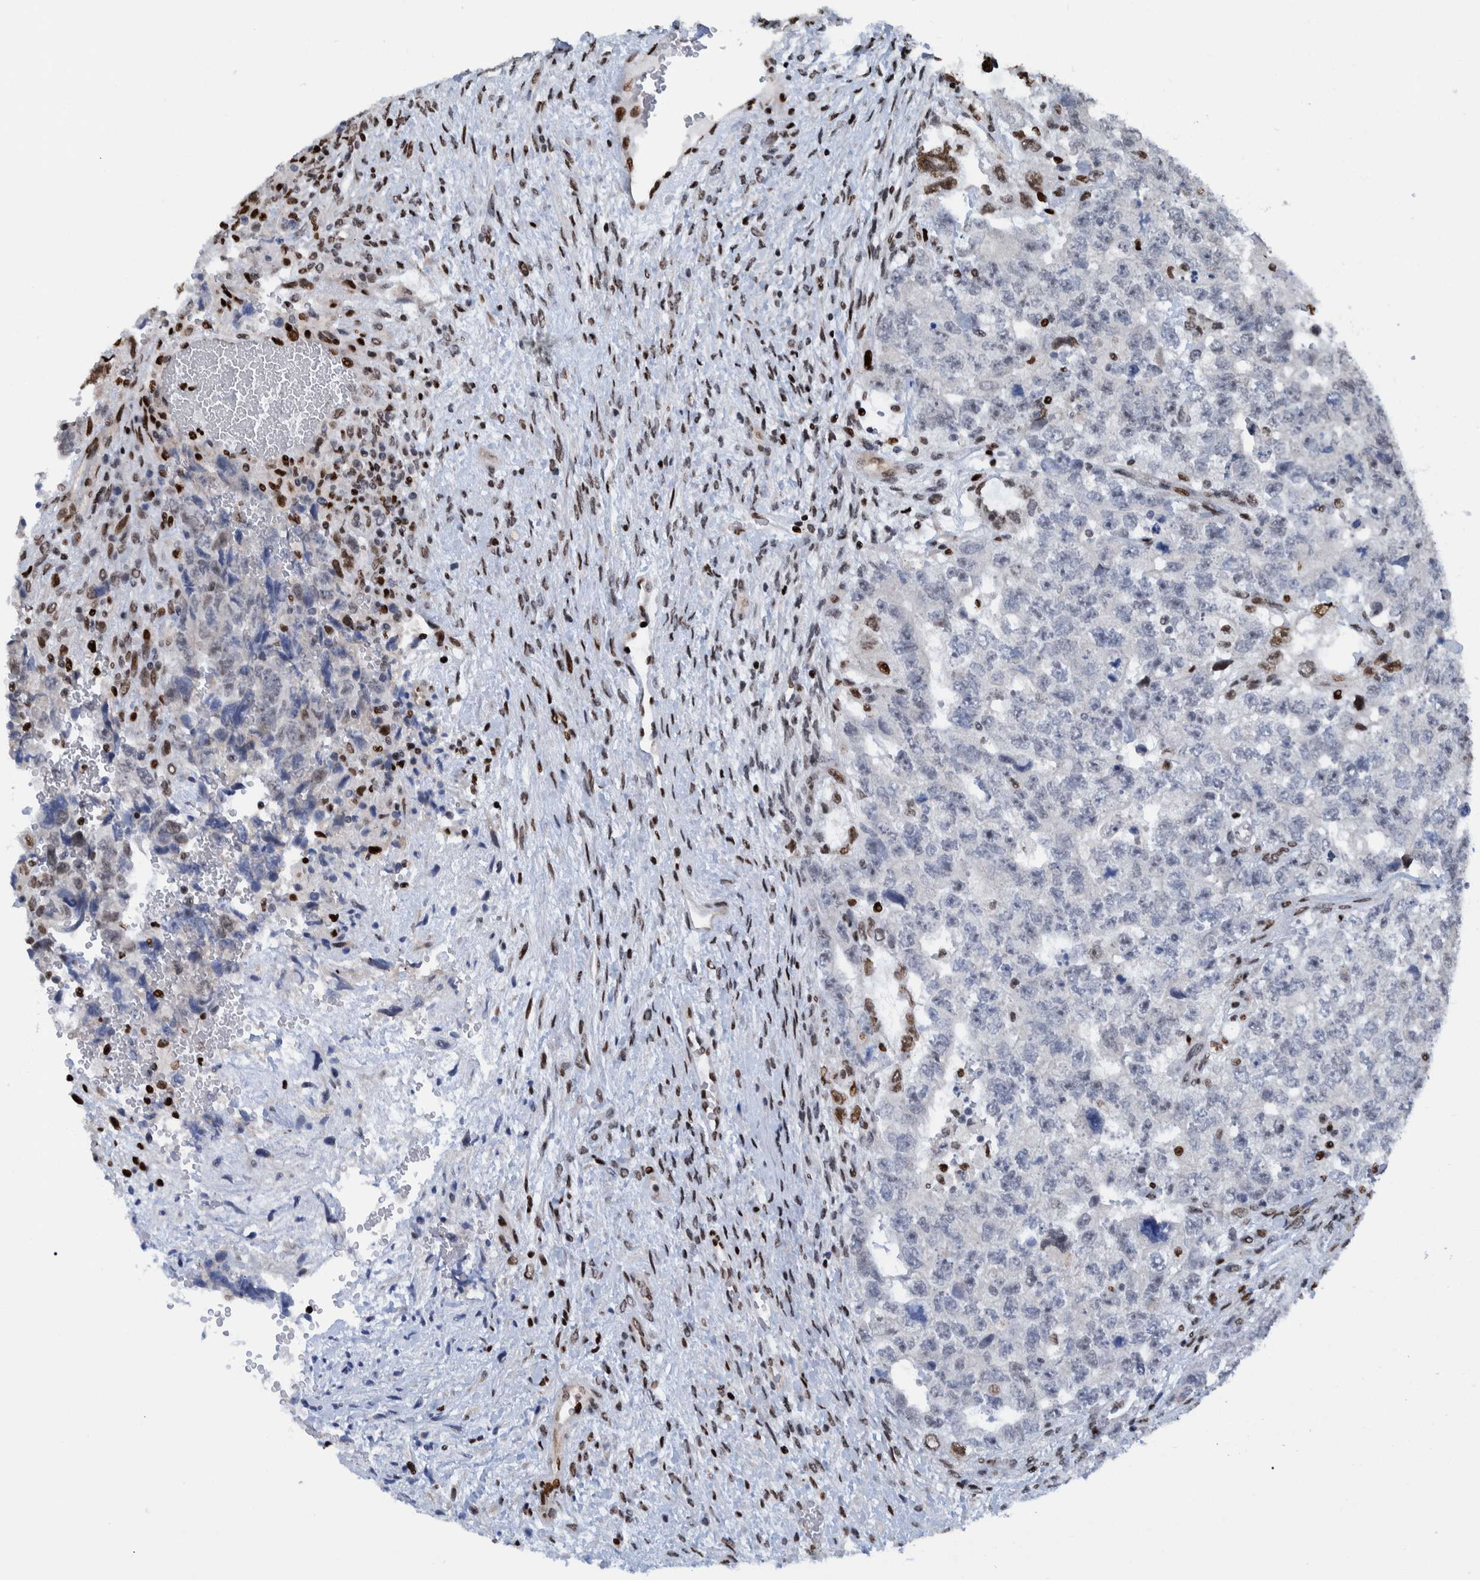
{"staining": {"intensity": "negative", "quantity": "none", "location": "none"}, "tissue": "testis cancer", "cell_type": "Tumor cells", "image_type": "cancer", "snomed": [{"axis": "morphology", "description": "Carcinoma, Embryonal, NOS"}, {"axis": "topography", "description": "Testis"}], "caption": "Tumor cells are negative for protein expression in human embryonal carcinoma (testis).", "gene": "HEATR9", "patient": {"sex": "male", "age": 36}}